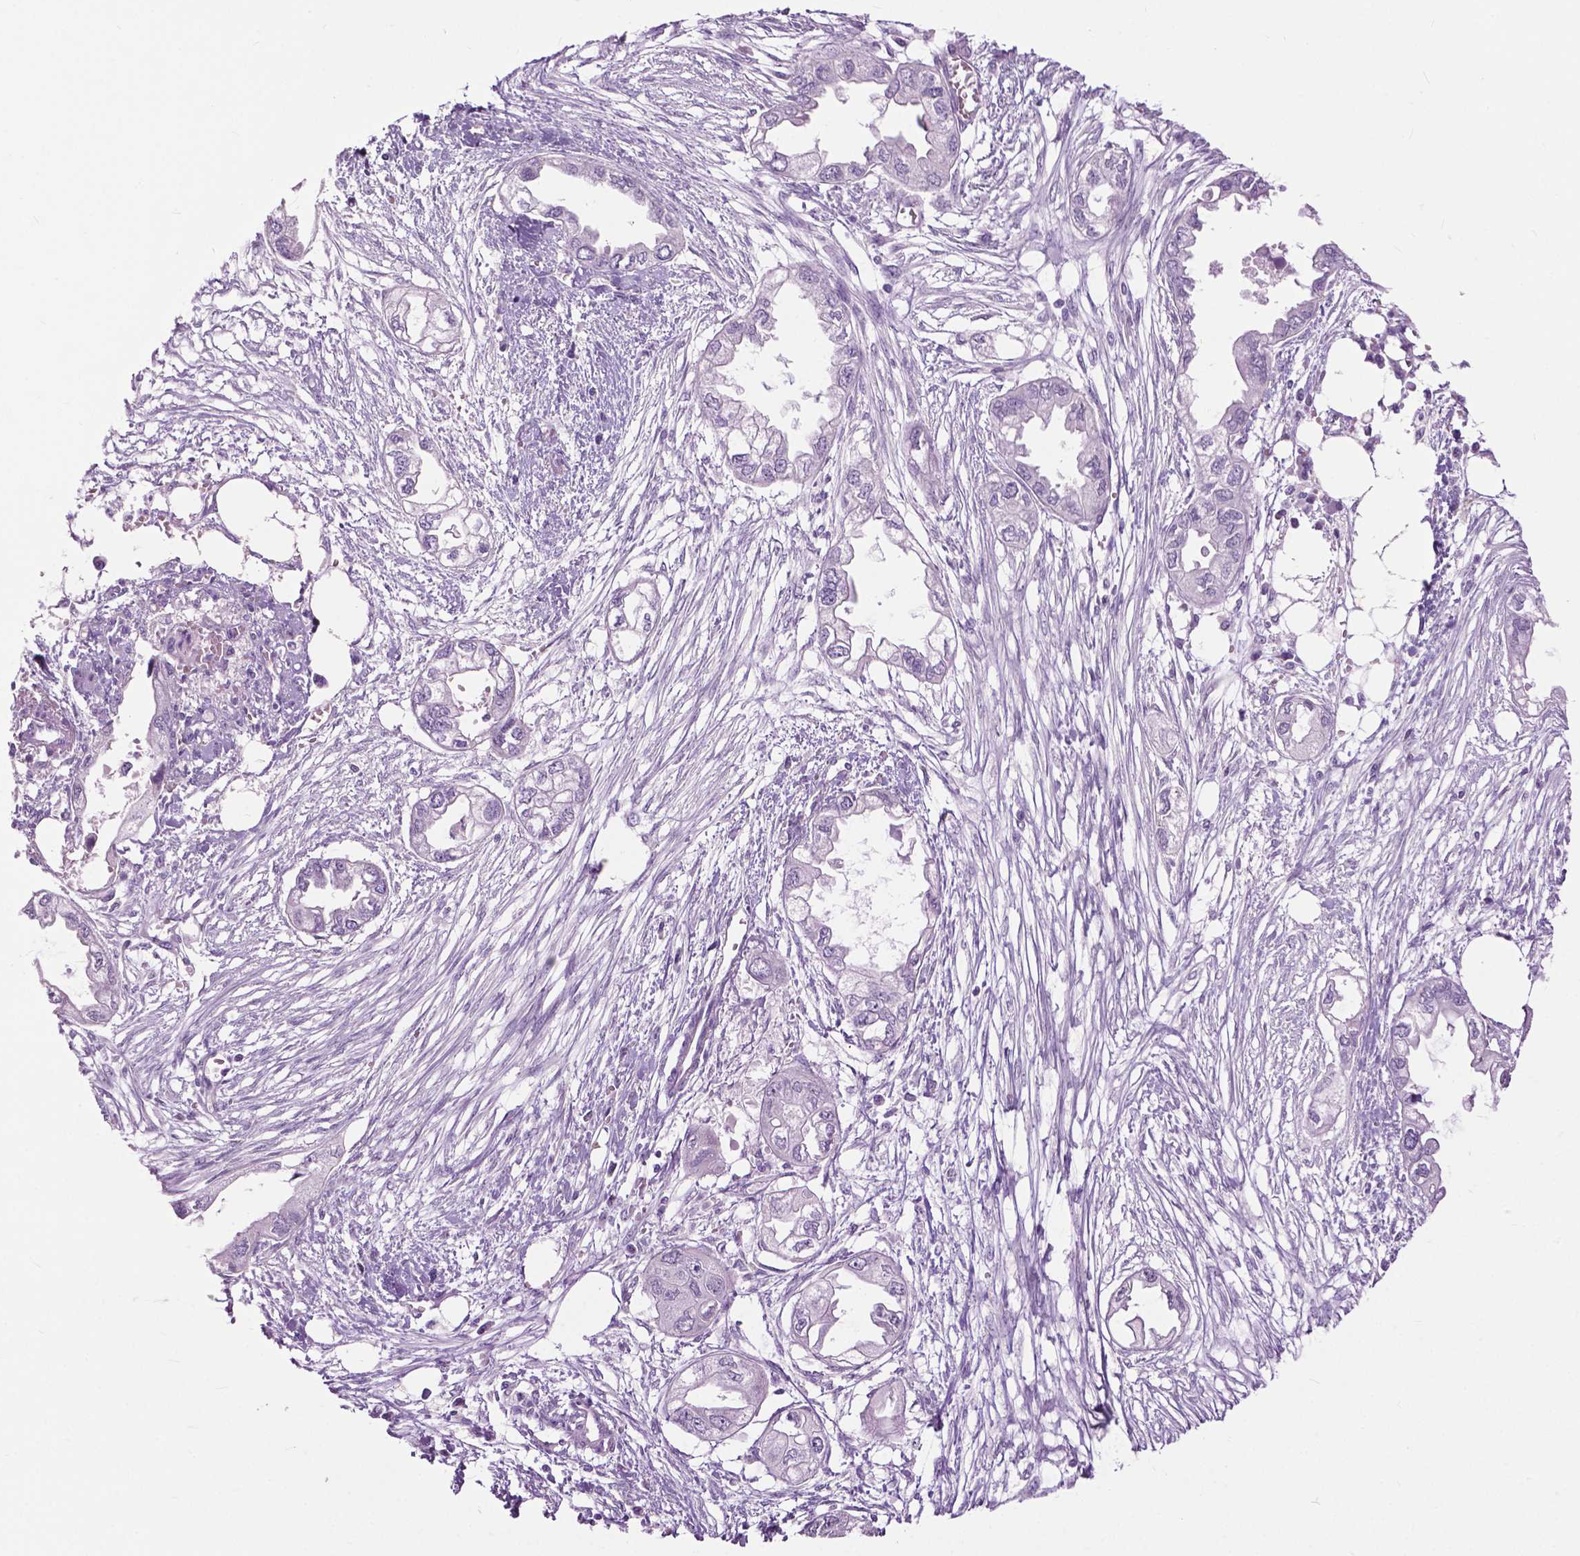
{"staining": {"intensity": "negative", "quantity": "none", "location": "none"}, "tissue": "endometrial cancer", "cell_type": "Tumor cells", "image_type": "cancer", "snomed": [{"axis": "morphology", "description": "Adenocarcinoma, NOS"}, {"axis": "morphology", "description": "Adenocarcinoma, metastatic, NOS"}, {"axis": "topography", "description": "Adipose tissue"}, {"axis": "topography", "description": "Endometrium"}], "caption": "Protein analysis of metastatic adenocarcinoma (endometrial) shows no significant staining in tumor cells. (Brightfield microscopy of DAB (3,3'-diaminobenzidine) immunohistochemistry at high magnification).", "gene": "GPR37L1", "patient": {"sex": "female", "age": 67}}